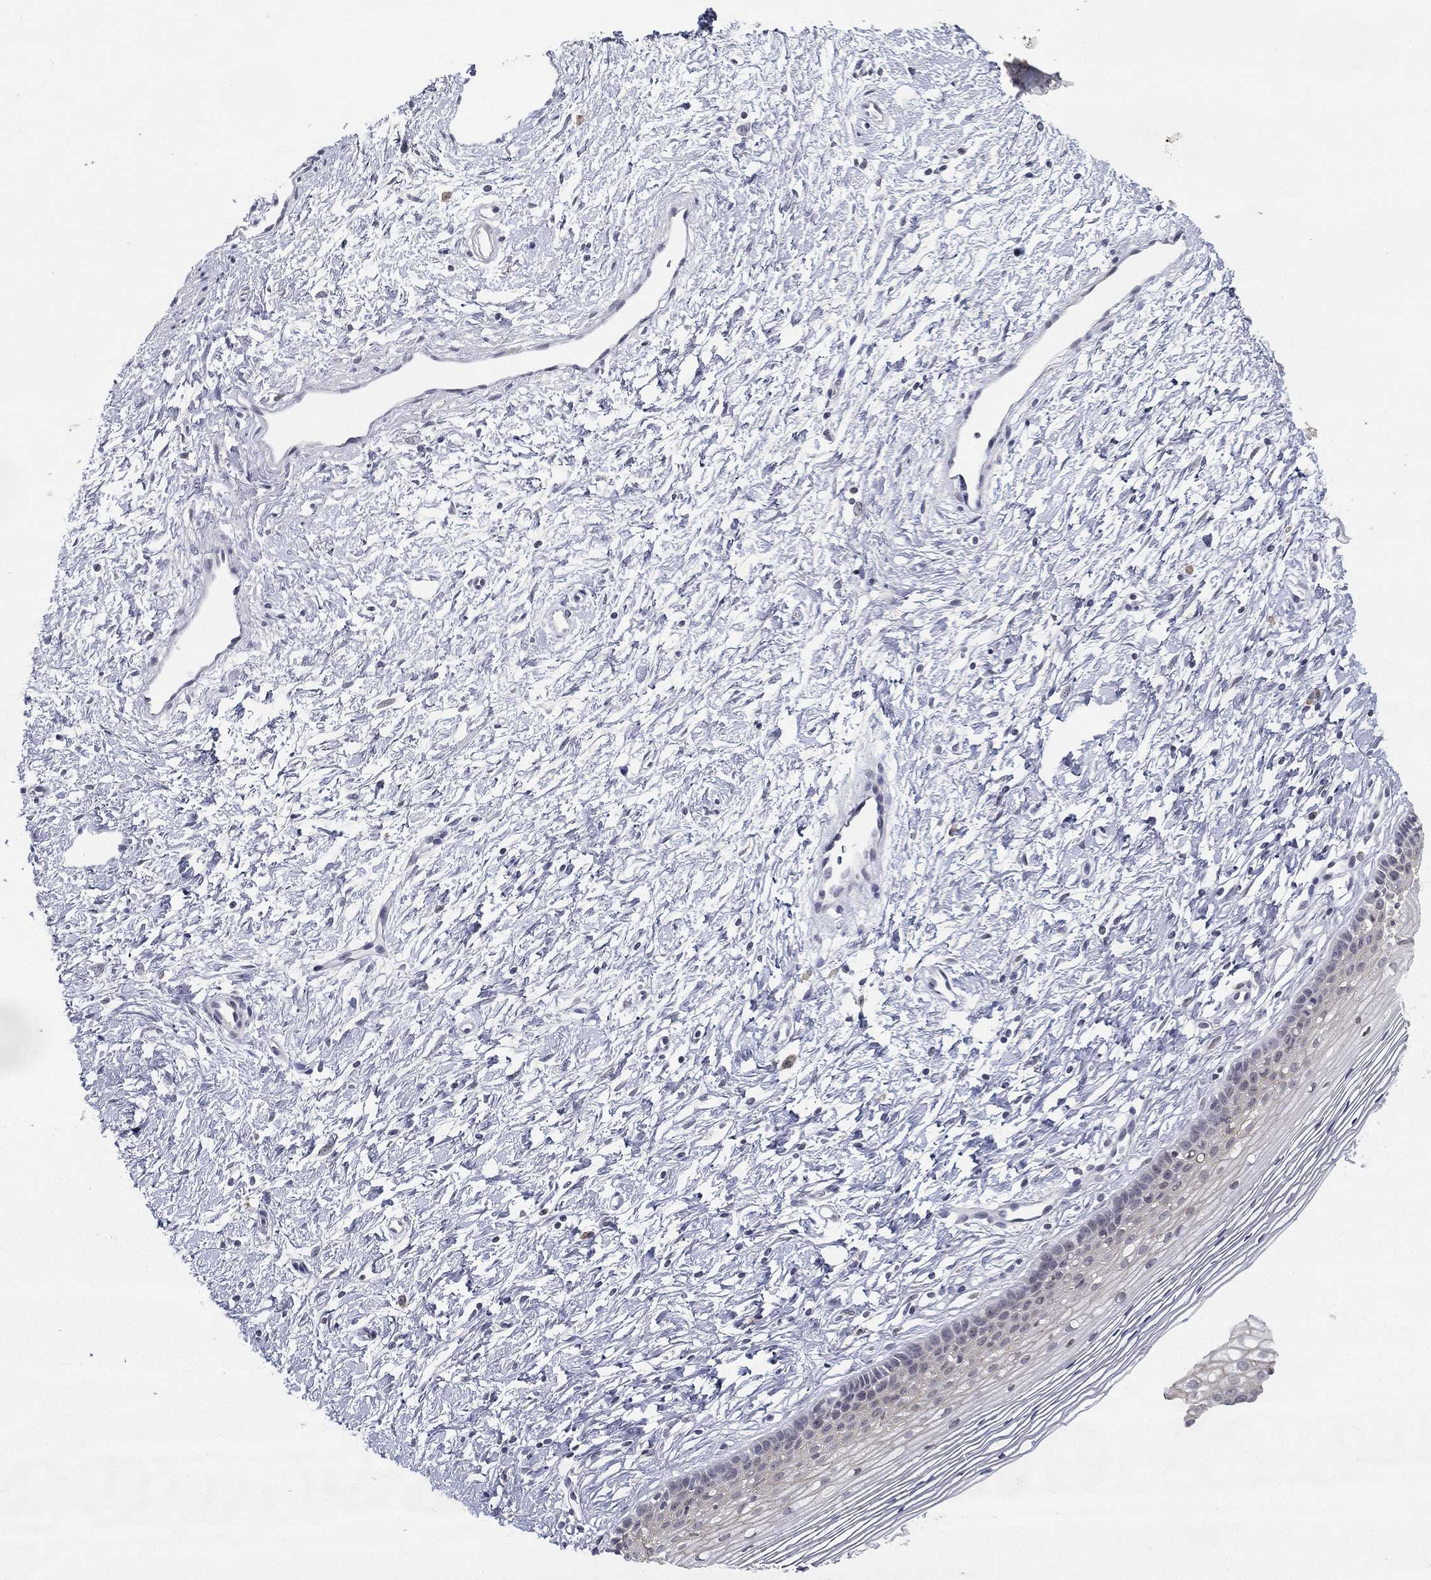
{"staining": {"intensity": "negative", "quantity": "none", "location": "none"}, "tissue": "cervix", "cell_type": "Glandular cells", "image_type": "normal", "snomed": [{"axis": "morphology", "description": "Normal tissue, NOS"}, {"axis": "topography", "description": "Cervix"}], "caption": "The micrograph reveals no staining of glandular cells in benign cervix.", "gene": "MS4A8", "patient": {"sex": "female", "age": 39}}